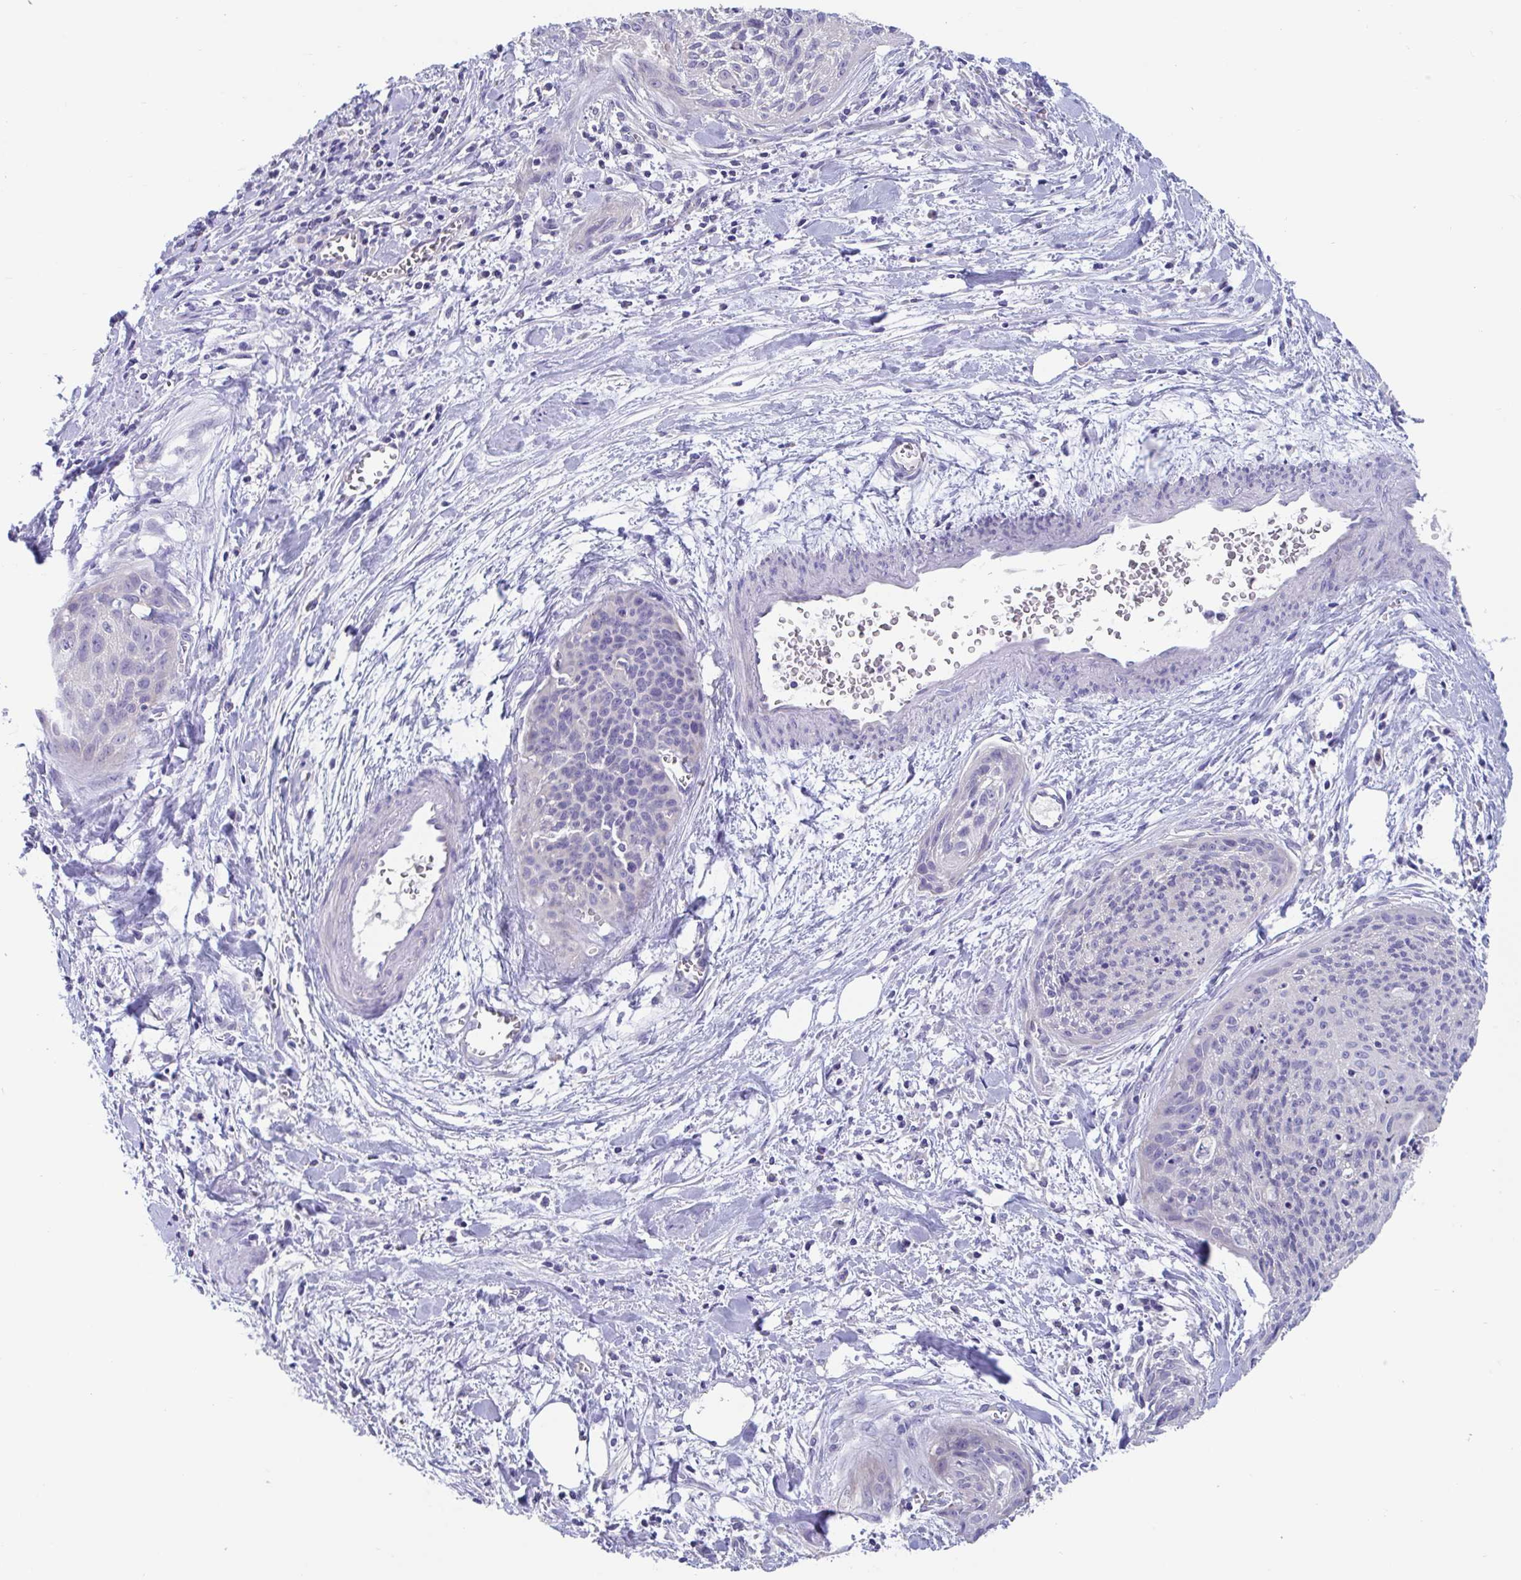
{"staining": {"intensity": "negative", "quantity": "none", "location": "none"}, "tissue": "cervical cancer", "cell_type": "Tumor cells", "image_type": "cancer", "snomed": [{"axis": "morphology", "description": "Squamous cell carcinoma, NOS"}, {"axis": "topography", "description": "Cervix"}], "caption": "Image shows no protein positivity in tumor cells of squamous cell carcinoma (cervical) tissue.", "gene": "TTC30B", "patient": {"sex": "female", "age": 55}}